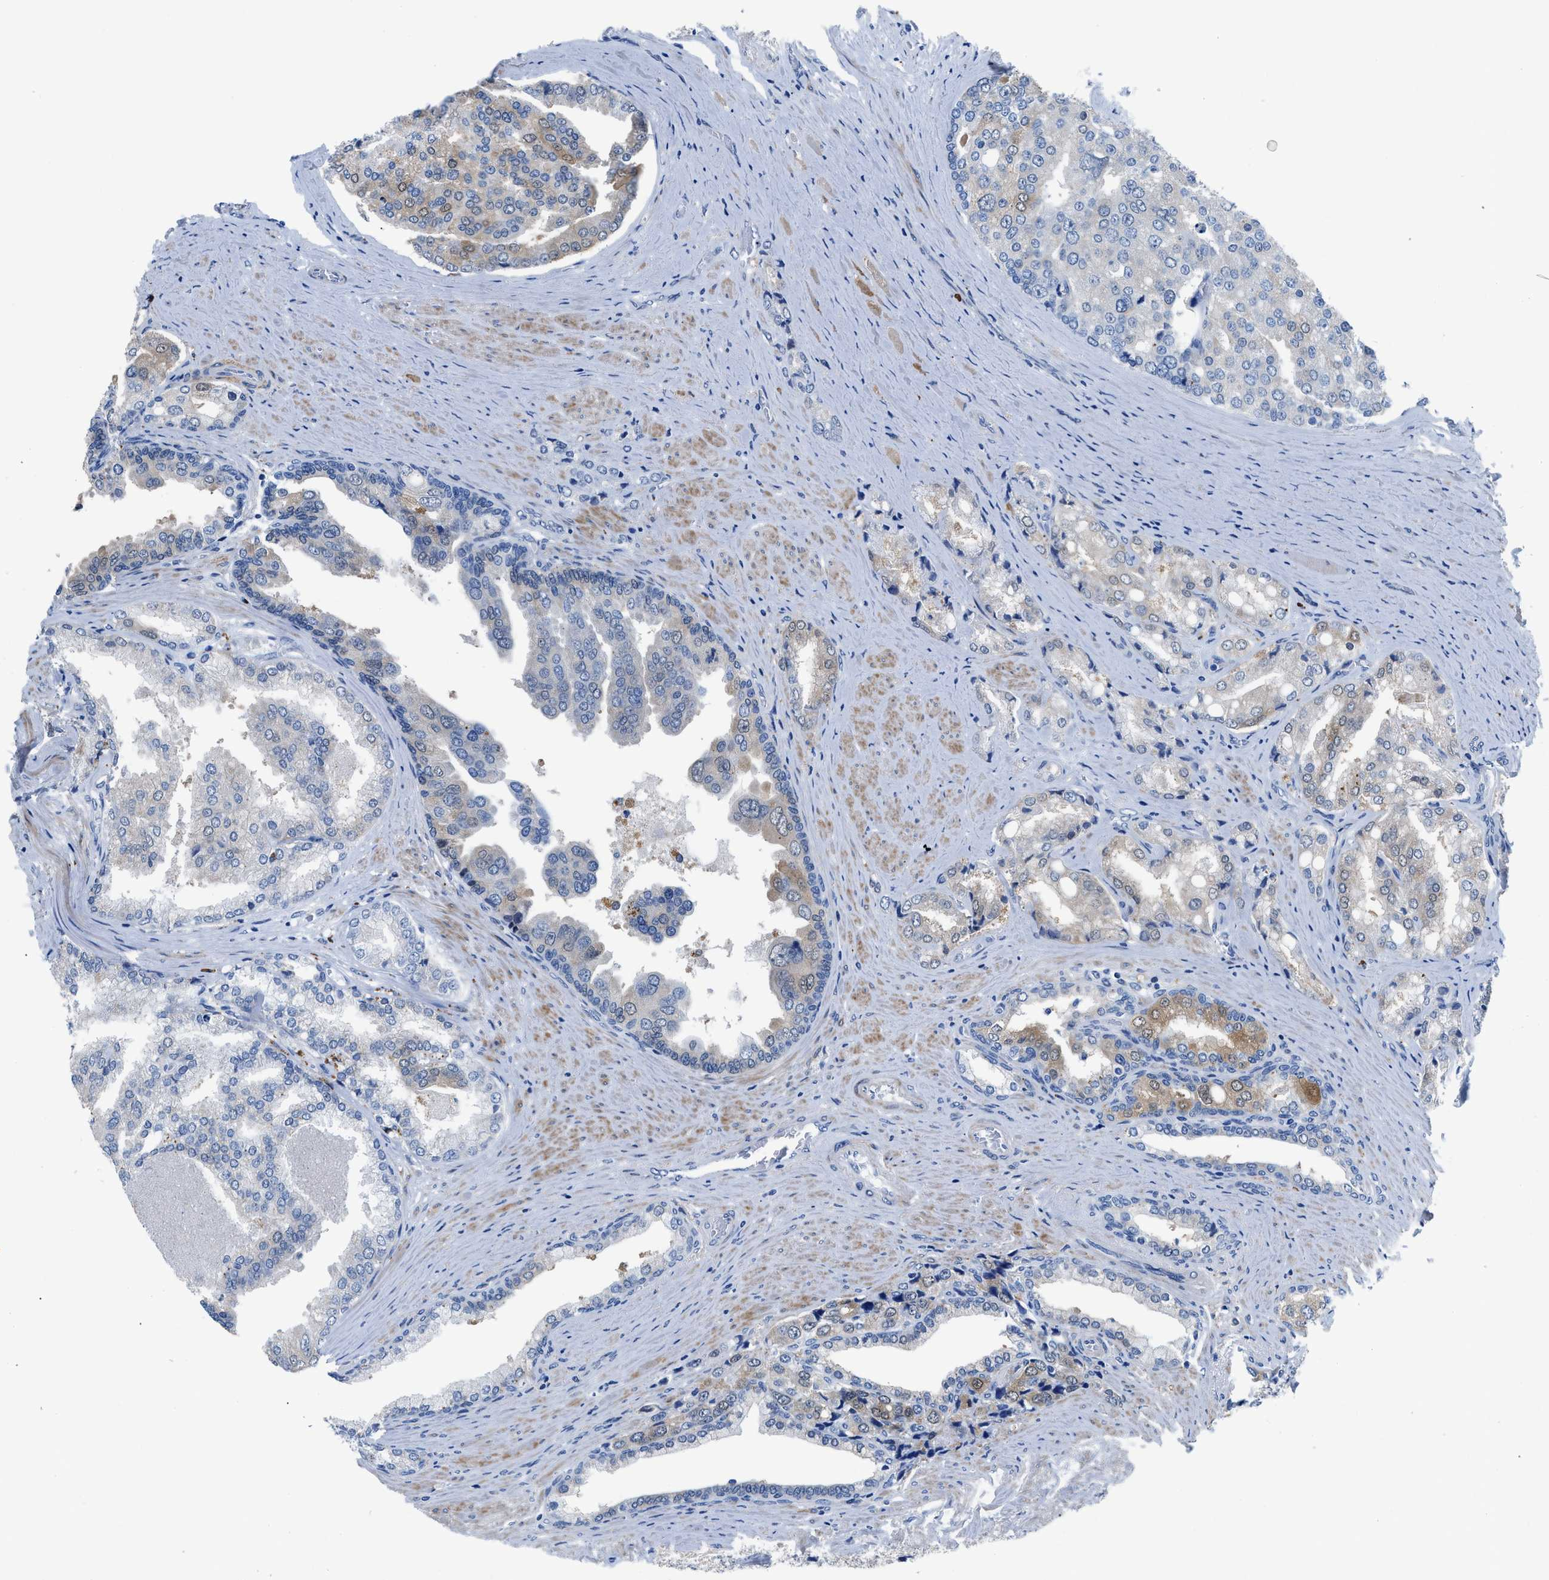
{"staining": {"intensity": "moderate", "quantity": "<25%", "location": "cytoplasmic/membranous"}, "tissue": "prostate cancer", "cell_type": "Tumor cells", "image_type": "cancer", "snomed": [{"axis": "morphology", "description": "Adenocarcinoma, High grade"}, {"axis": "topography", "description": "Prostate"}], "caption": "This image shows immunohistochemistry (IHC) staining of human prostate adenocarcinoma (high-grade), with low moderate cytoplasmic/membranous staining in about <25% of tumor cells.", "gene": "UAP1", "patient": {"sex": "male", "age": 50}}